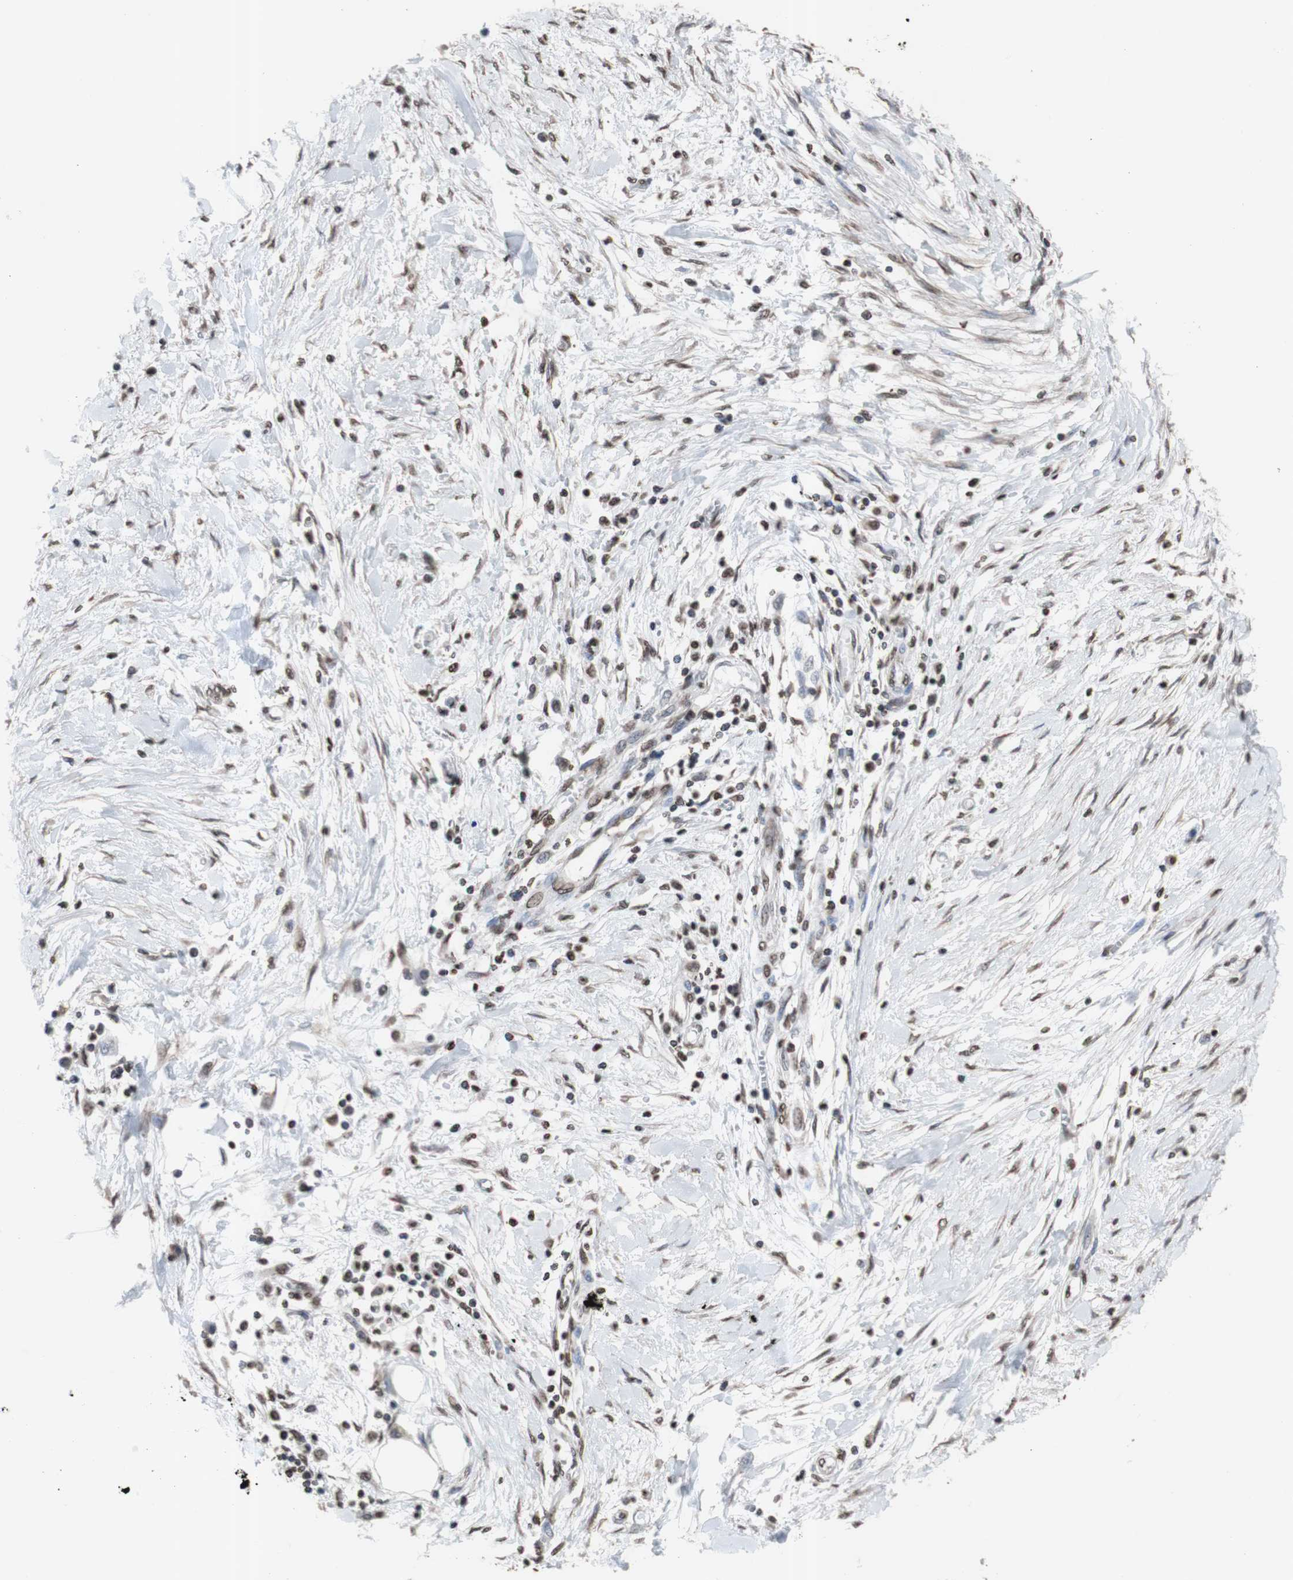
{"staining": {"intensity": "moderate", "quantity": ">75%", "location": "nuclear"}, "tissue": "pancreatic cancer", "cell_type": "Tumor cells", "image_type": "cancer", "snomed": [{"axis": "morphology", "description": "Adenocarcinoma, NOS"}, {"axis": "topography", "description": "Pancreas"}], "caption": "IHC of pancreatic cancer displays medium levels of moderate nuclear positivity in about >75% of tumor cells. The staining was performed using DAB (3,3'-diaminobenzidine), with brown indicating positive protein expression. Nuclei are stained blue with hematoxylin.", "gene": "SNAI2", "patient": {"sex": "female", "age": 70}}